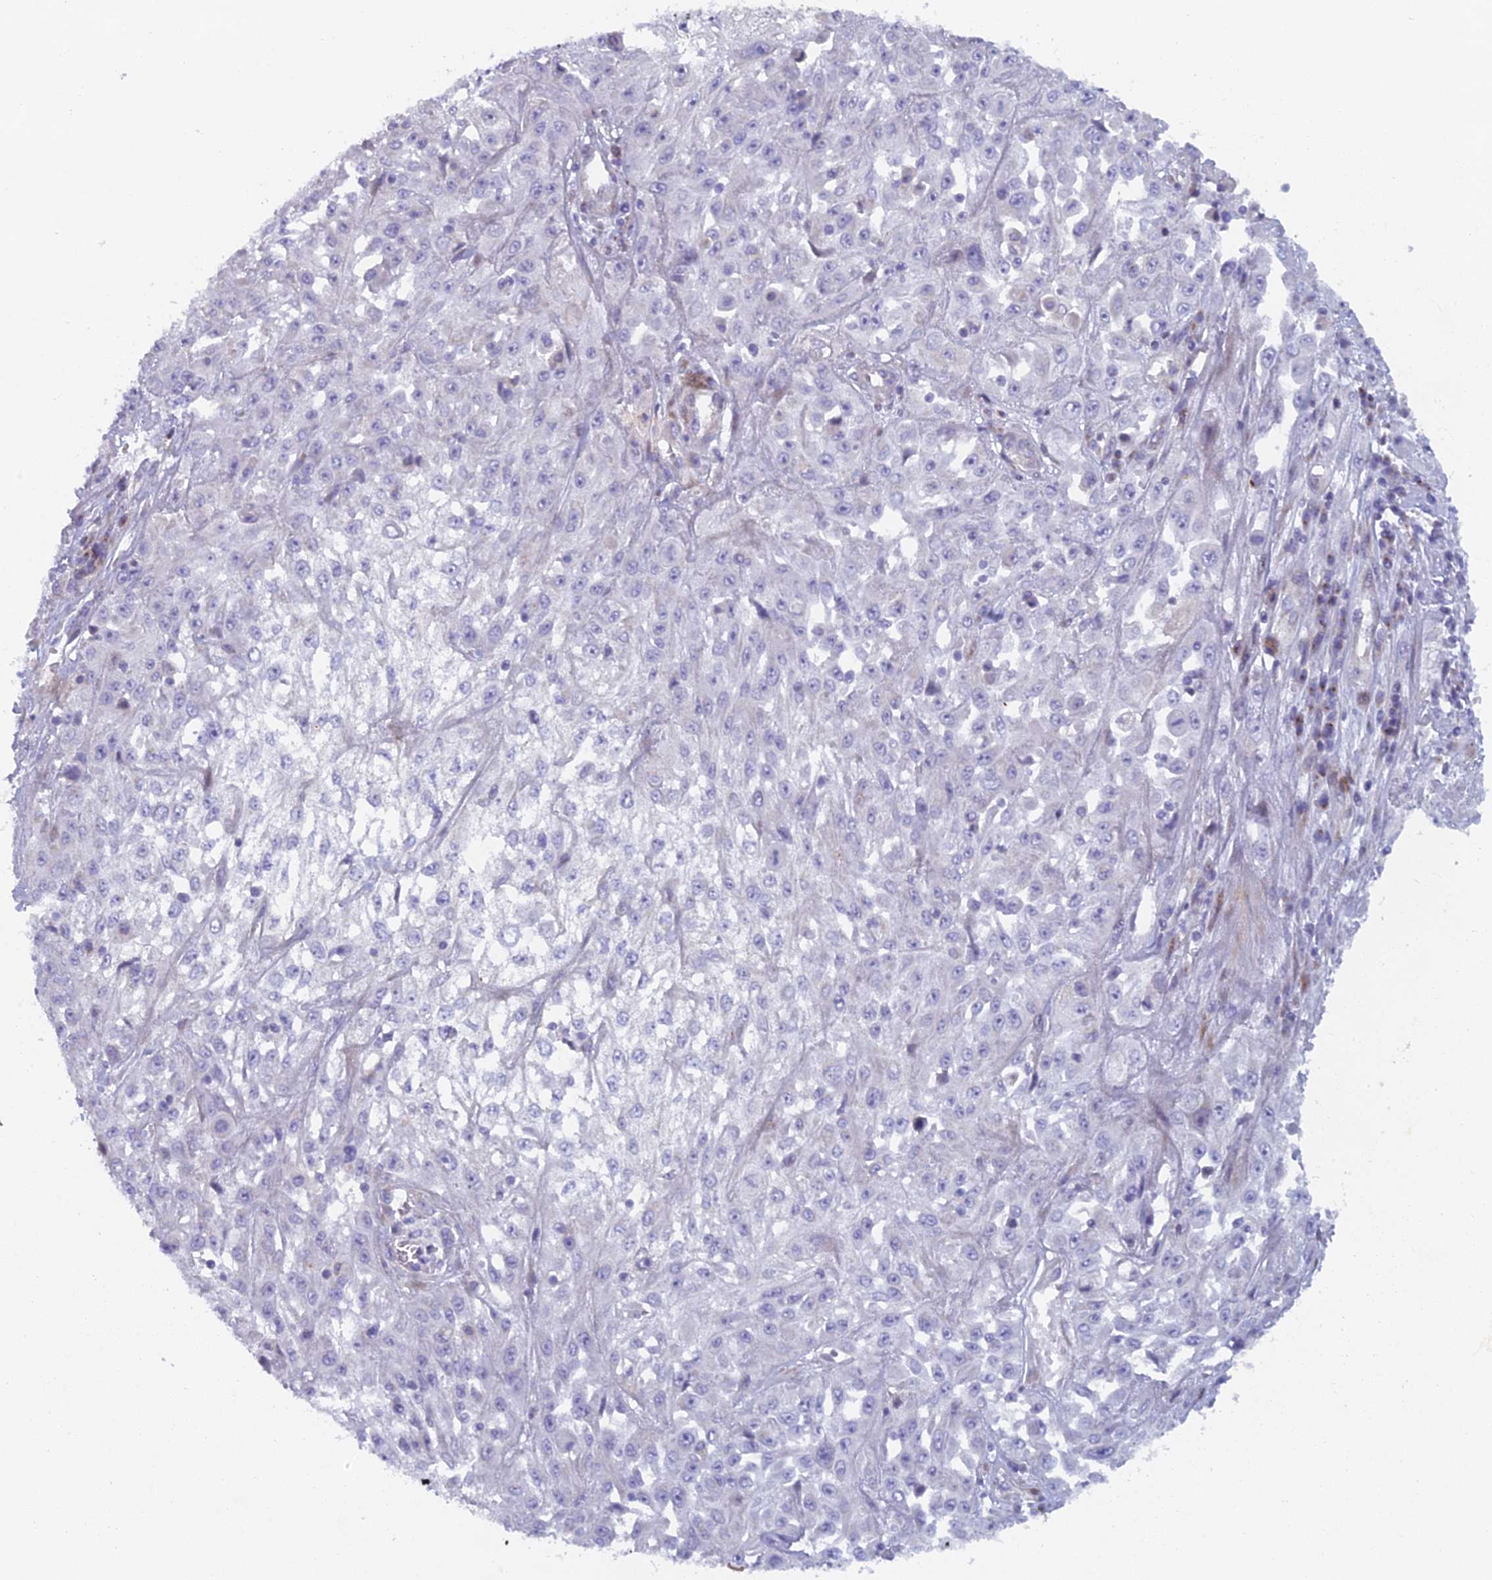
{"staining": {"intensity": "negative", "quantity": "none", "location": "none"}, "tissue": "skin cancer", "cell_type": "Tumor cells", "image_type": "cancer", "snomed": [{"axis": "morphology", "description": "Squamous cell carcinoma, NOS"}, {"axis": "morphology", "description": "Squamous cell carcinoma, metastatic, NOS"}, {"axis": "topography", "description": "Skin"}, {"axis": "topography", "description": "Lymph node"}], "caption": "Tumor cells are negative for protein expression in human skin metastatic squamous cell carcinoma. (DAB IHC with hematoxylin counter stain).", "gene": "B9D2", "patient": {"sex": "male", "age": 75}}